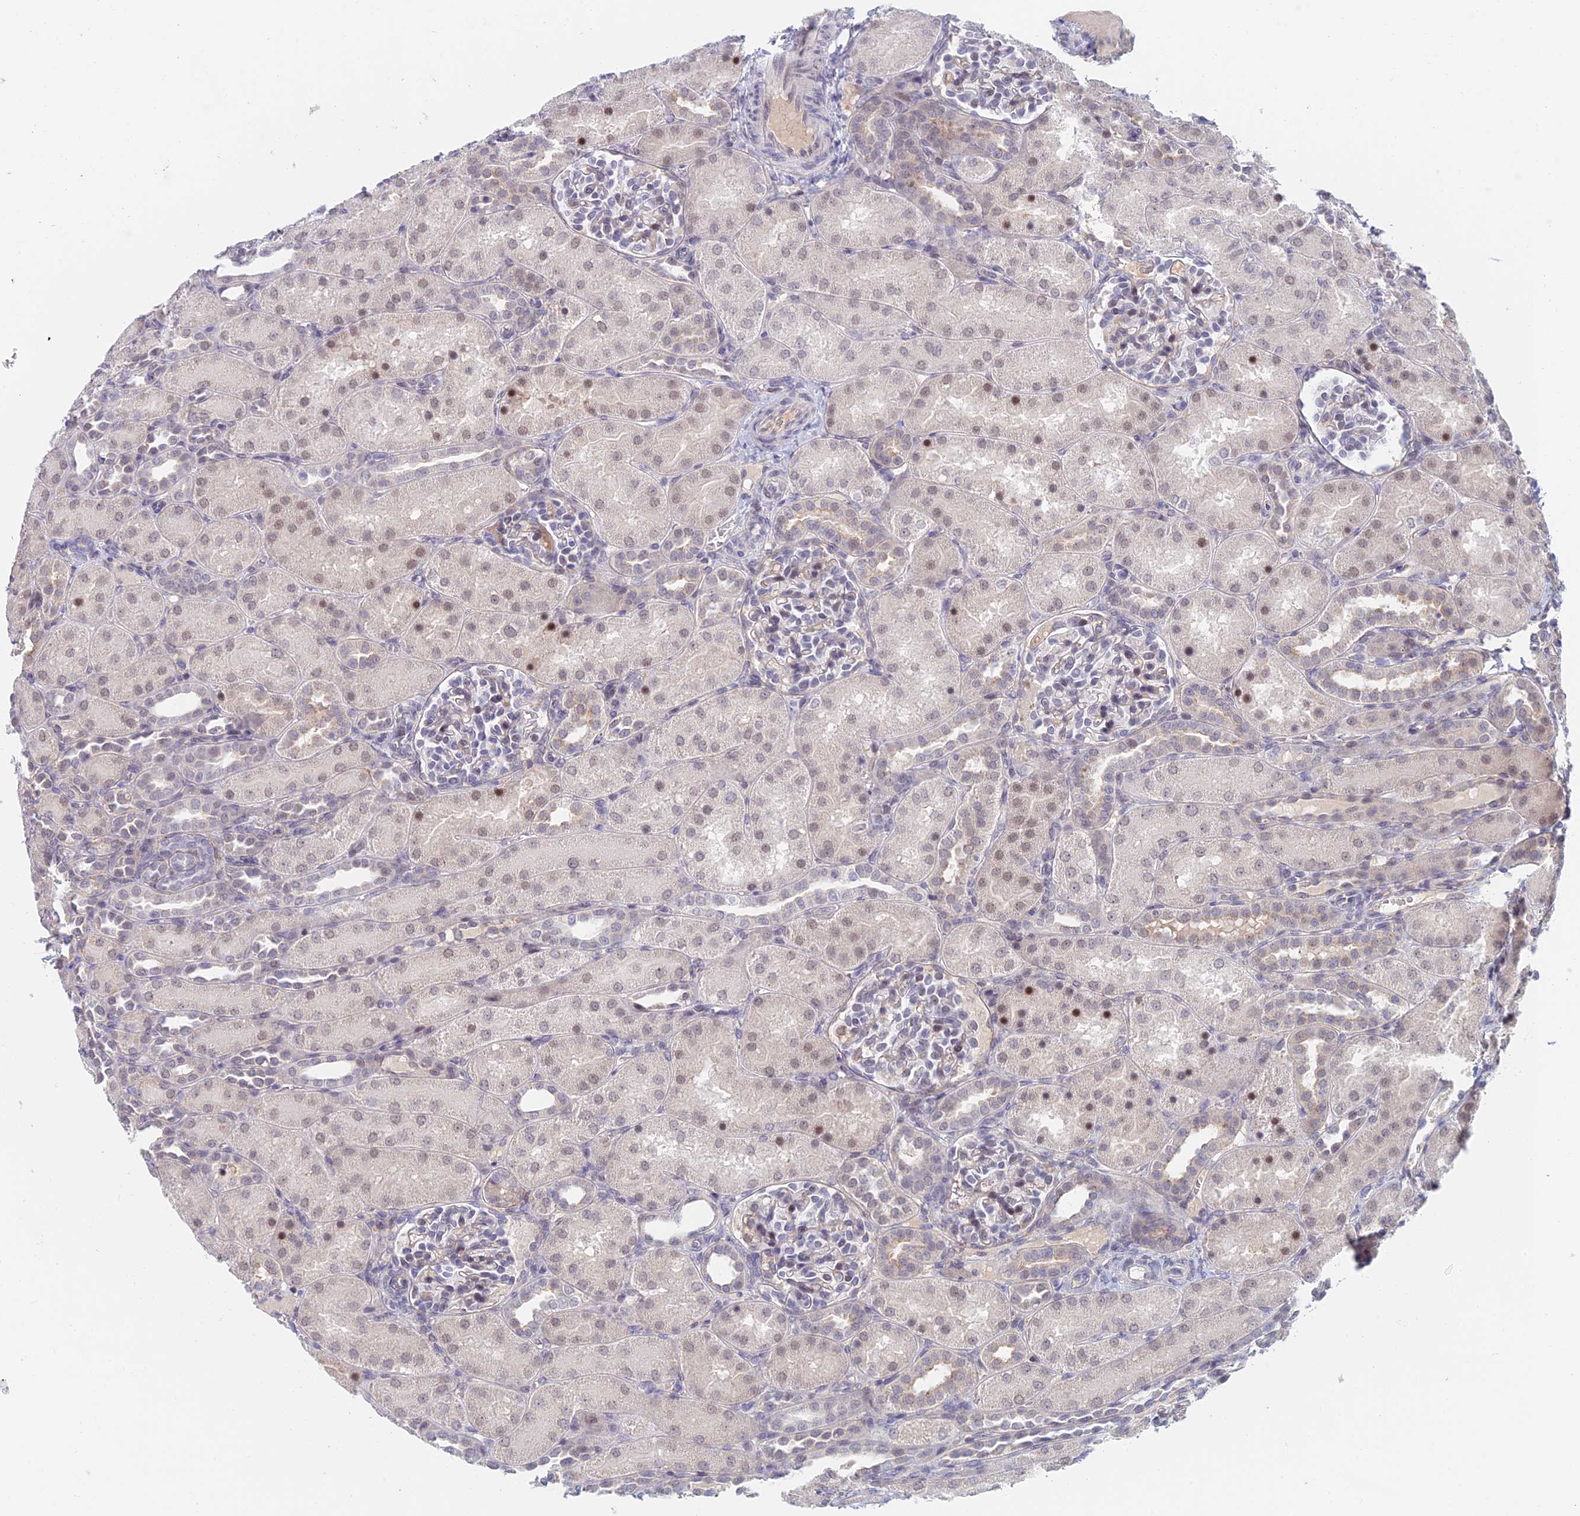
{"staining": {"intensity": "weak", "quantity": "<25%", "location": "nuclear"}, "tissue": "kidney", "cell_type": "Cells in glomeruli", "image_type": "normal", "snomed": [{"axis": "morphology", "description": "Normal tissue, NOS"}, {"axis": "topography", "description": "Kidney"}], "caption": "Immunohistochemistry micrograph of benign human kidney stained for a protein (brown), which displays no staining in cells in glomeruli. (DAB immunohistochemistry (IHC) visualized using brightfield microscopy, high magnification).", "gene": "ZUP1", "patient": {"sex": "male", "age": 1}}